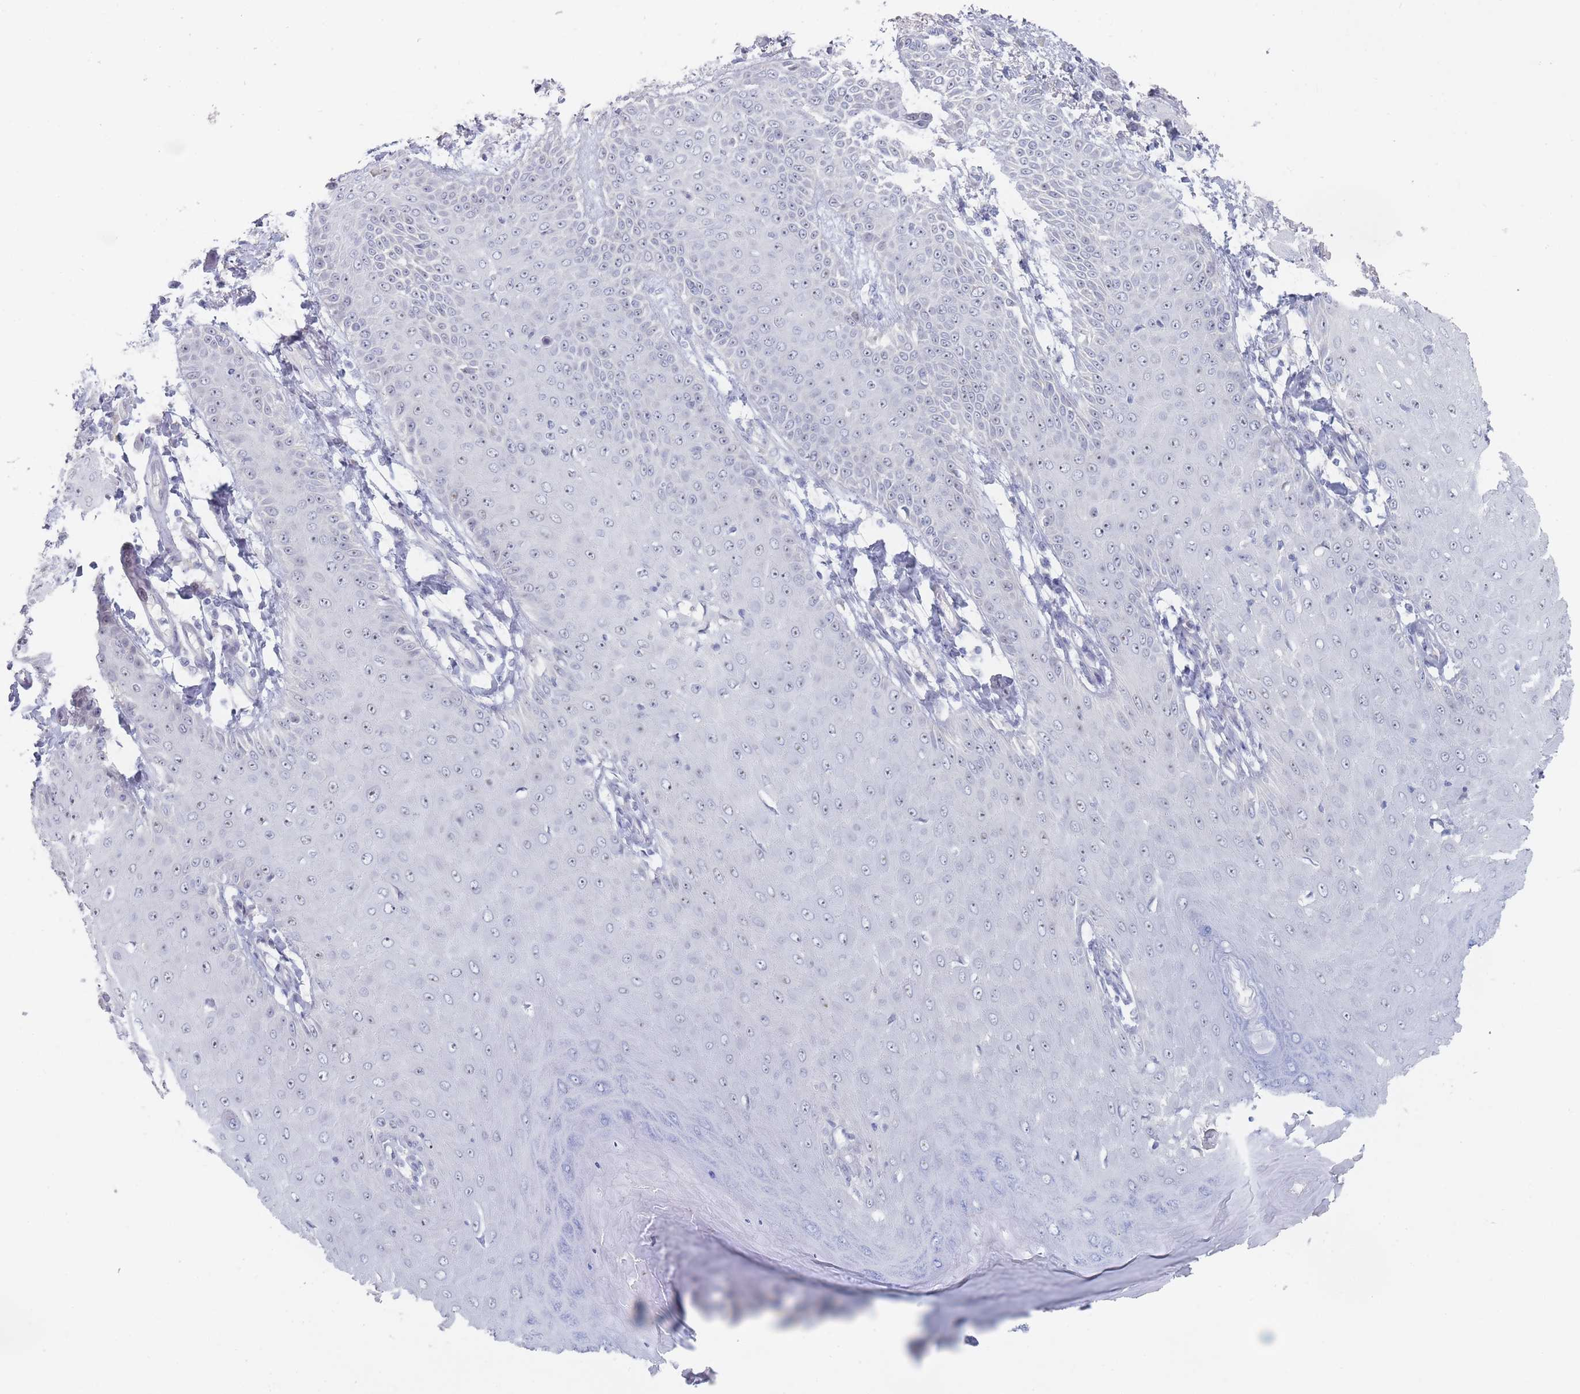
{"staining": {"intensity": "negative", "quantity": "none", "location": "none"}, "tissue": "skin cancer", "cell_type": "Tumor cells", "image_type": "cancer", "snomed": [{"axis": "morphology", "description": "Squamous cell carcinoma, NOS"}, {"axis": "topography", "description": "Skin"}], "caption": "High power microscopy photomicrograph of an immunohistochemistry histopathology image of skin cancer, revealing no significant positivity in tumor cells.", "gene": "RNF8", "patient": {"sex": "male", "age": 70}}